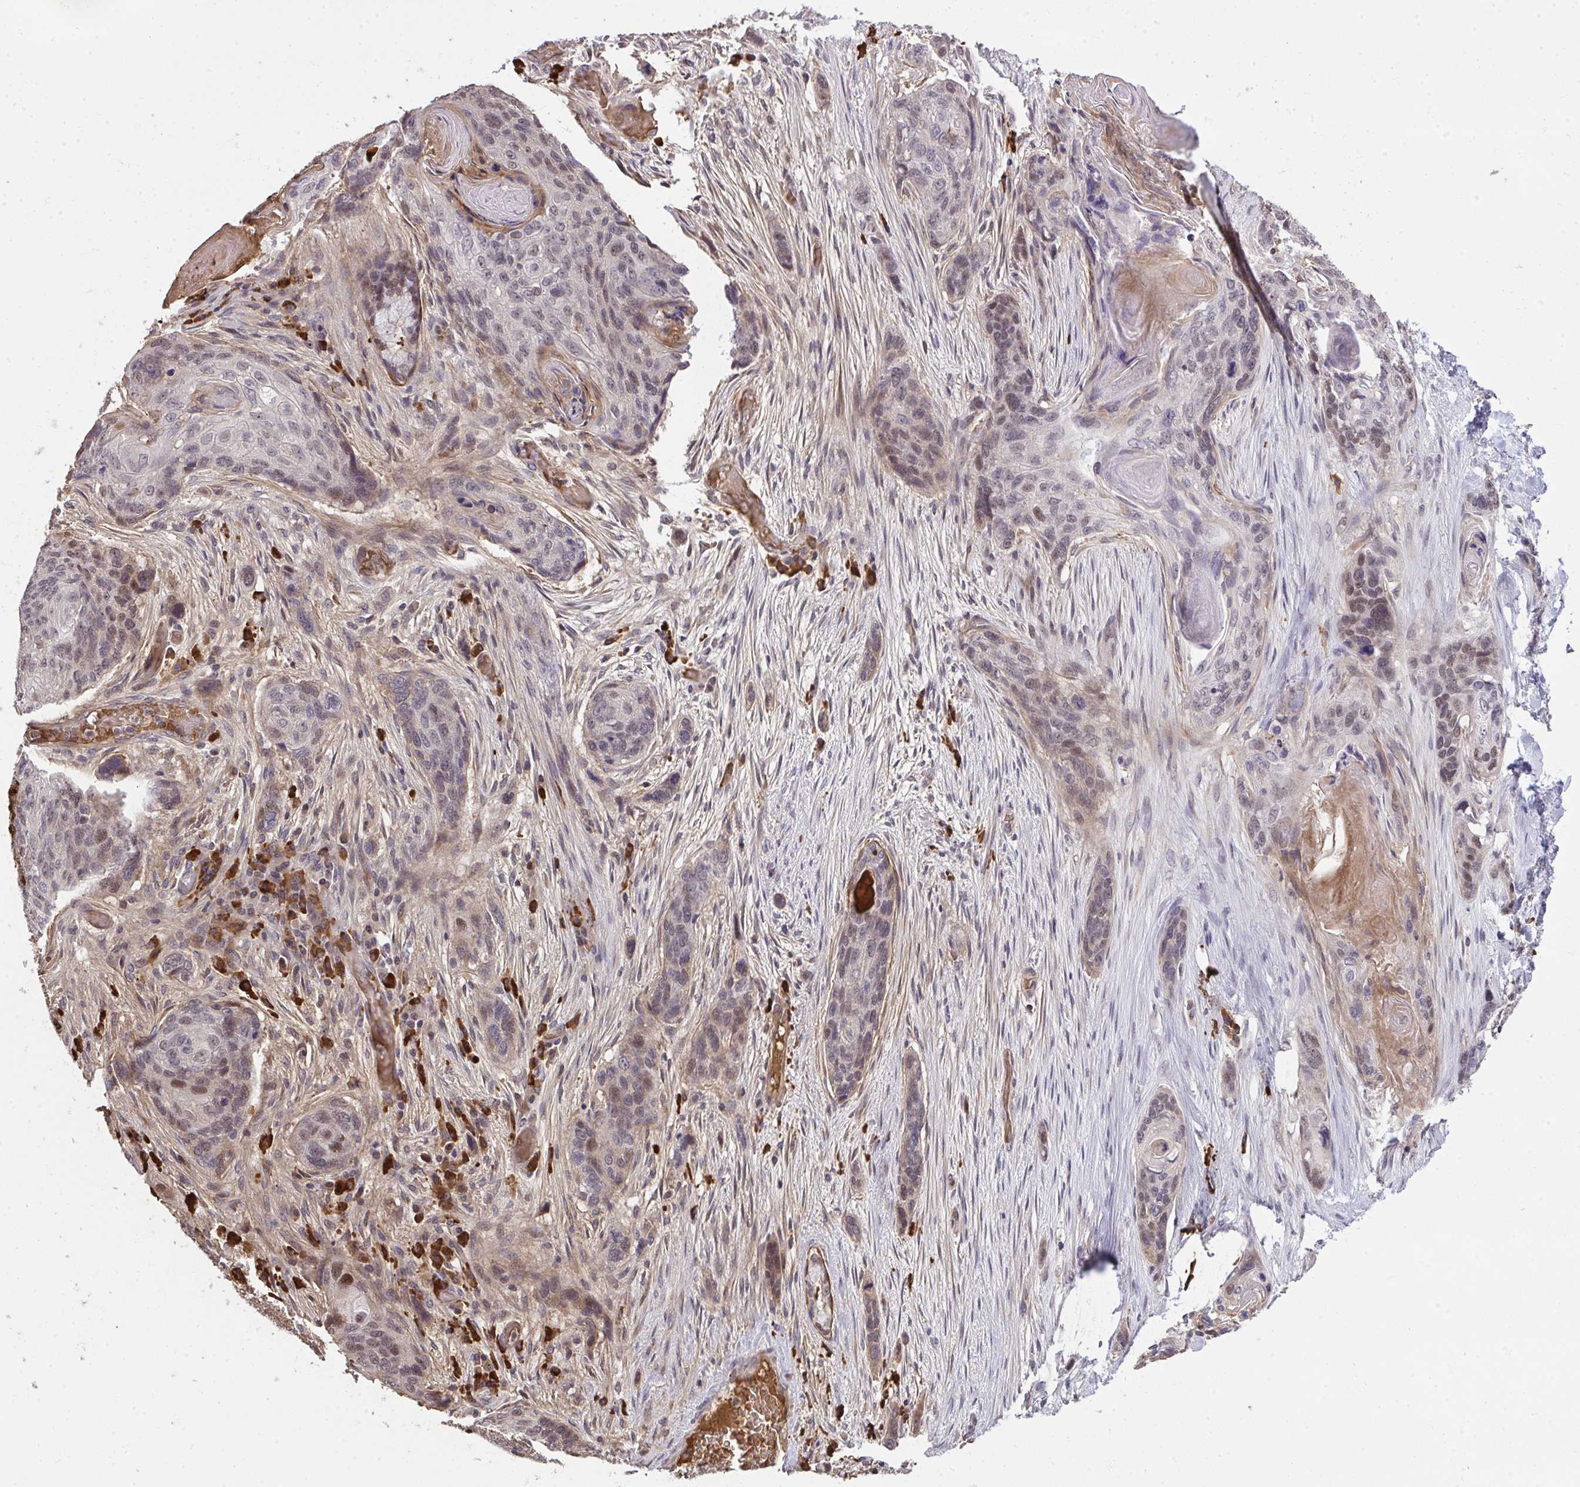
{"staining": {"intensity": "moderate", "quantity": "25%-75%", "location": "nuclear"}, "tissue": "lung cancer", "cell_type": "Tumor cells", "image_type": "cancer", "snomed": [{"axis": "morphology", "description": "Squamous cell carcinoma, NOS"}, {"axis": "morphology", "description": "Squamous cell carcinoma, metastatic, NOS"}, {"axis": "topography", "description": "Lymph node"}, {"axis": "topography", "description": "Lung"}], "caption": "Lung cancer stained with a protein marker exhibits moderate staining in tumor cells.", "gene": "ZSCAN9", "patient": {"sex": "male", "age": 41}}